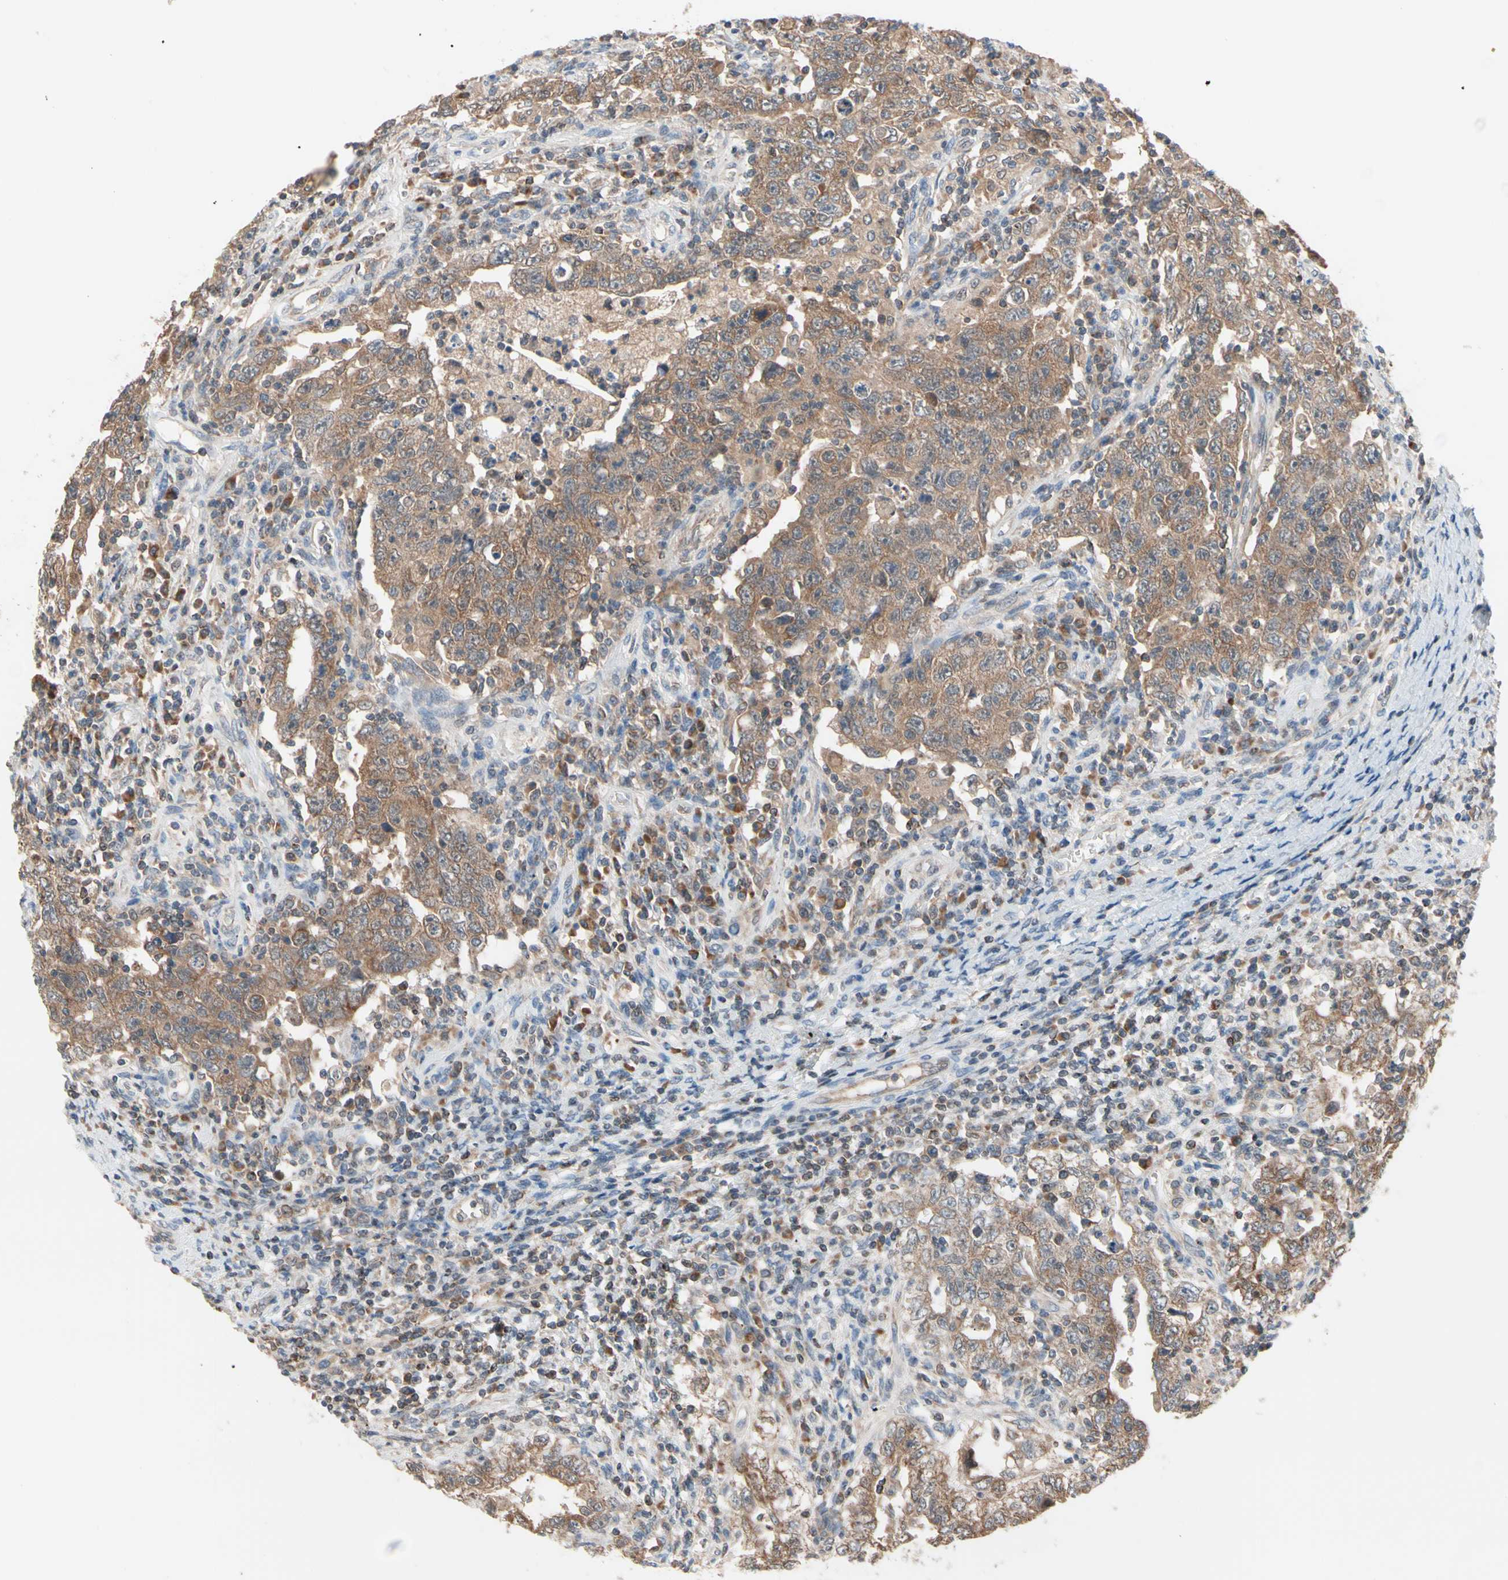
{"staining": {"intensity": "moderate", "quantity": ">75%", "location": "cytoplasmic/membranous"}, "tissue": "testis cancer", "cell_type": "Tumor cells", "image_type": "cancer", "snomed": [{"axis": "morphology", "description": "Carcinoma, Embryonal, NOS"}, {"axis": "topography", "description": "Testis"}], "caption": "There is medium levels of moderate cytoplasmic/membranous positivity in tumor cells of testis cancer (embryonal carcinoma), as demonstrated by immunohistochemical staining (brown color).", "gene": "MTHFS", "patient": {"sex": "male", "age": 26}}